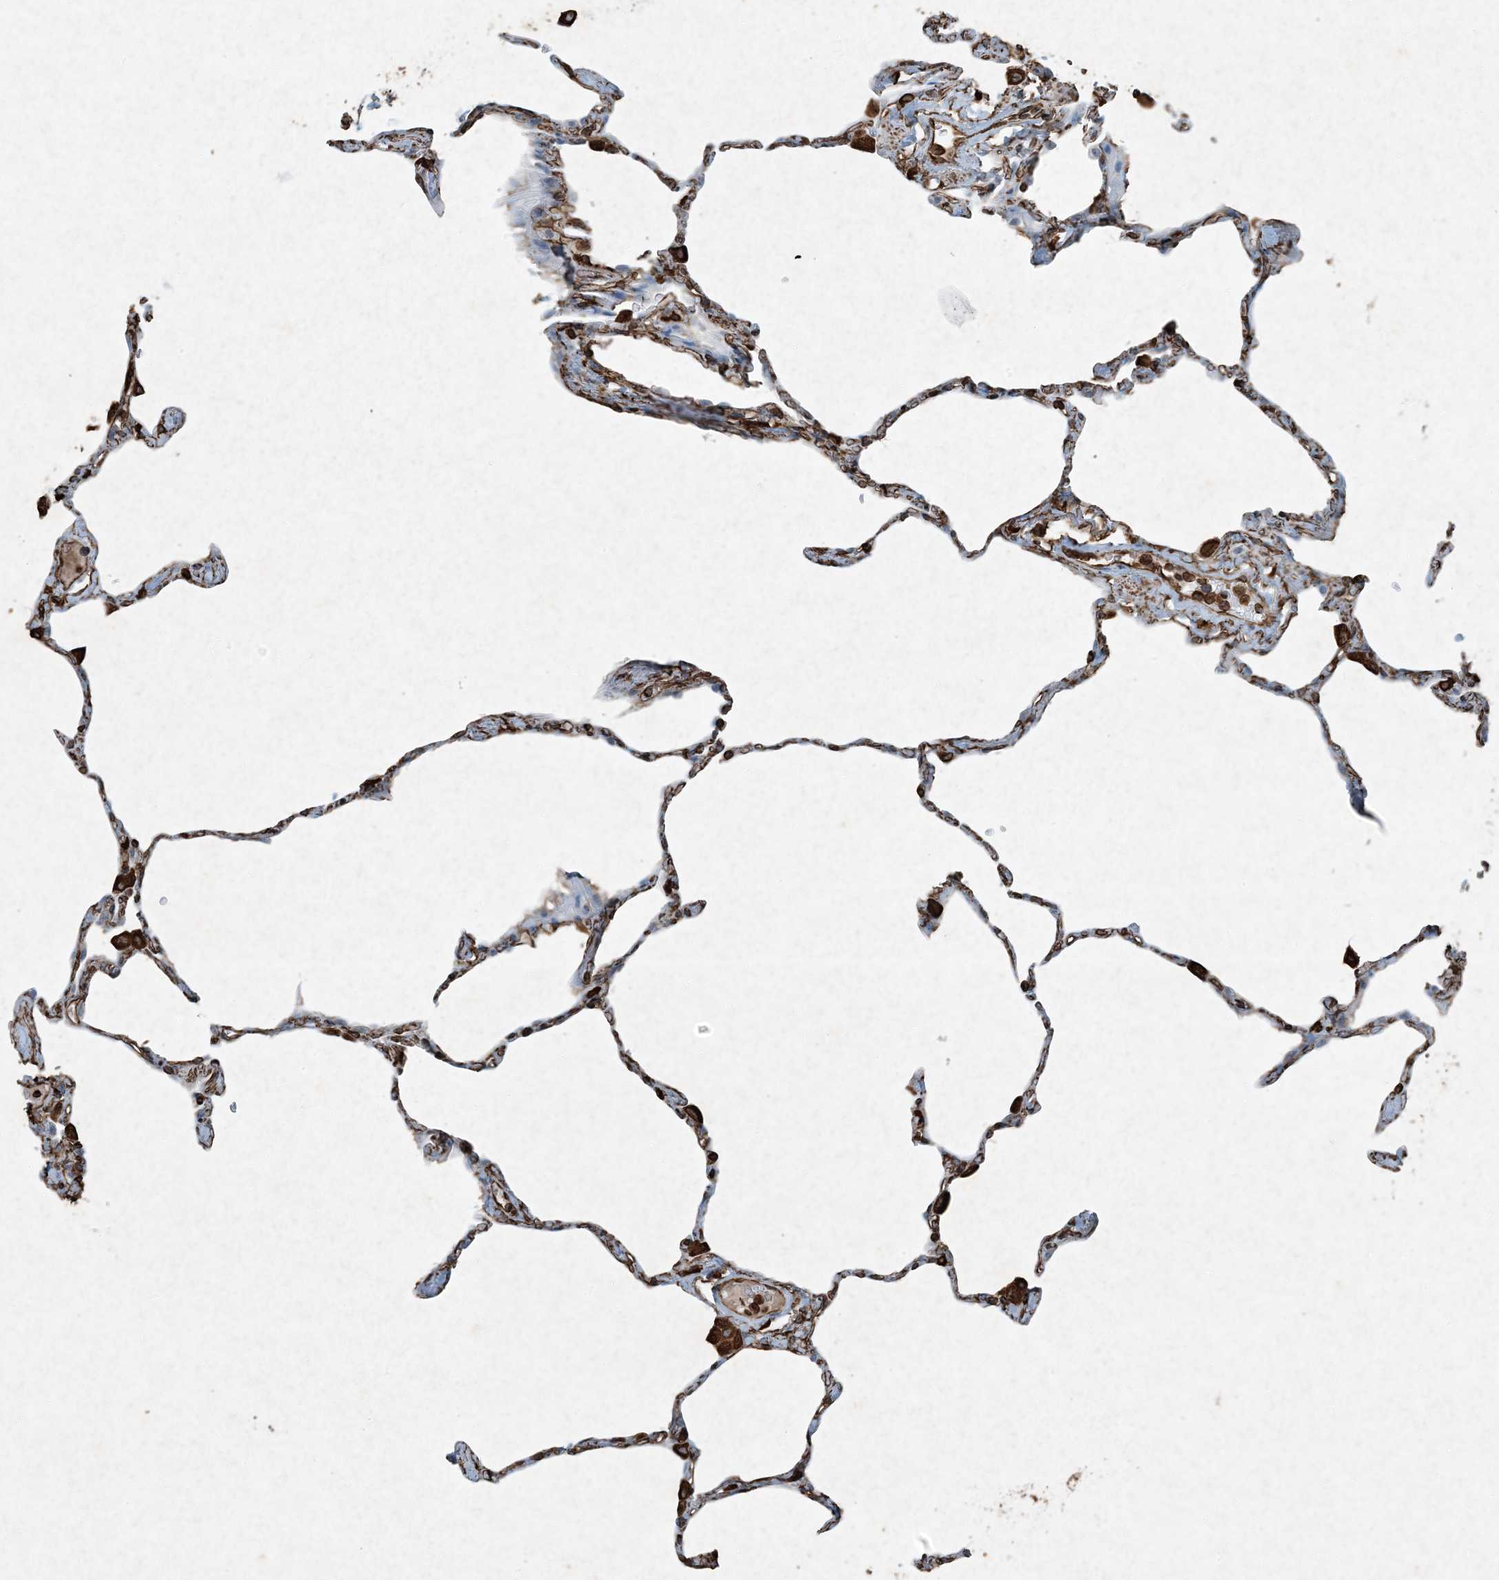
{"staining": {"intensity": "moderate", "quantity": "<25%", "location": "cytoplasmic/membranous"}, "tissue": "lung", "cell_type": "Alveolar cells", "image_type": "normal", "snomed": [{"axis": "morphology", "description": "Normal tissue, NOS"}, {"axis": "topography", "description": "Lung"}], "caption": "The photomicrograph displays a brown stain indicating the presence of a protein in the cytoplasmic/membranous of alveolar cells in lung.", "gene": "RYK", "patient": {"sex": "male", "age": 65}}